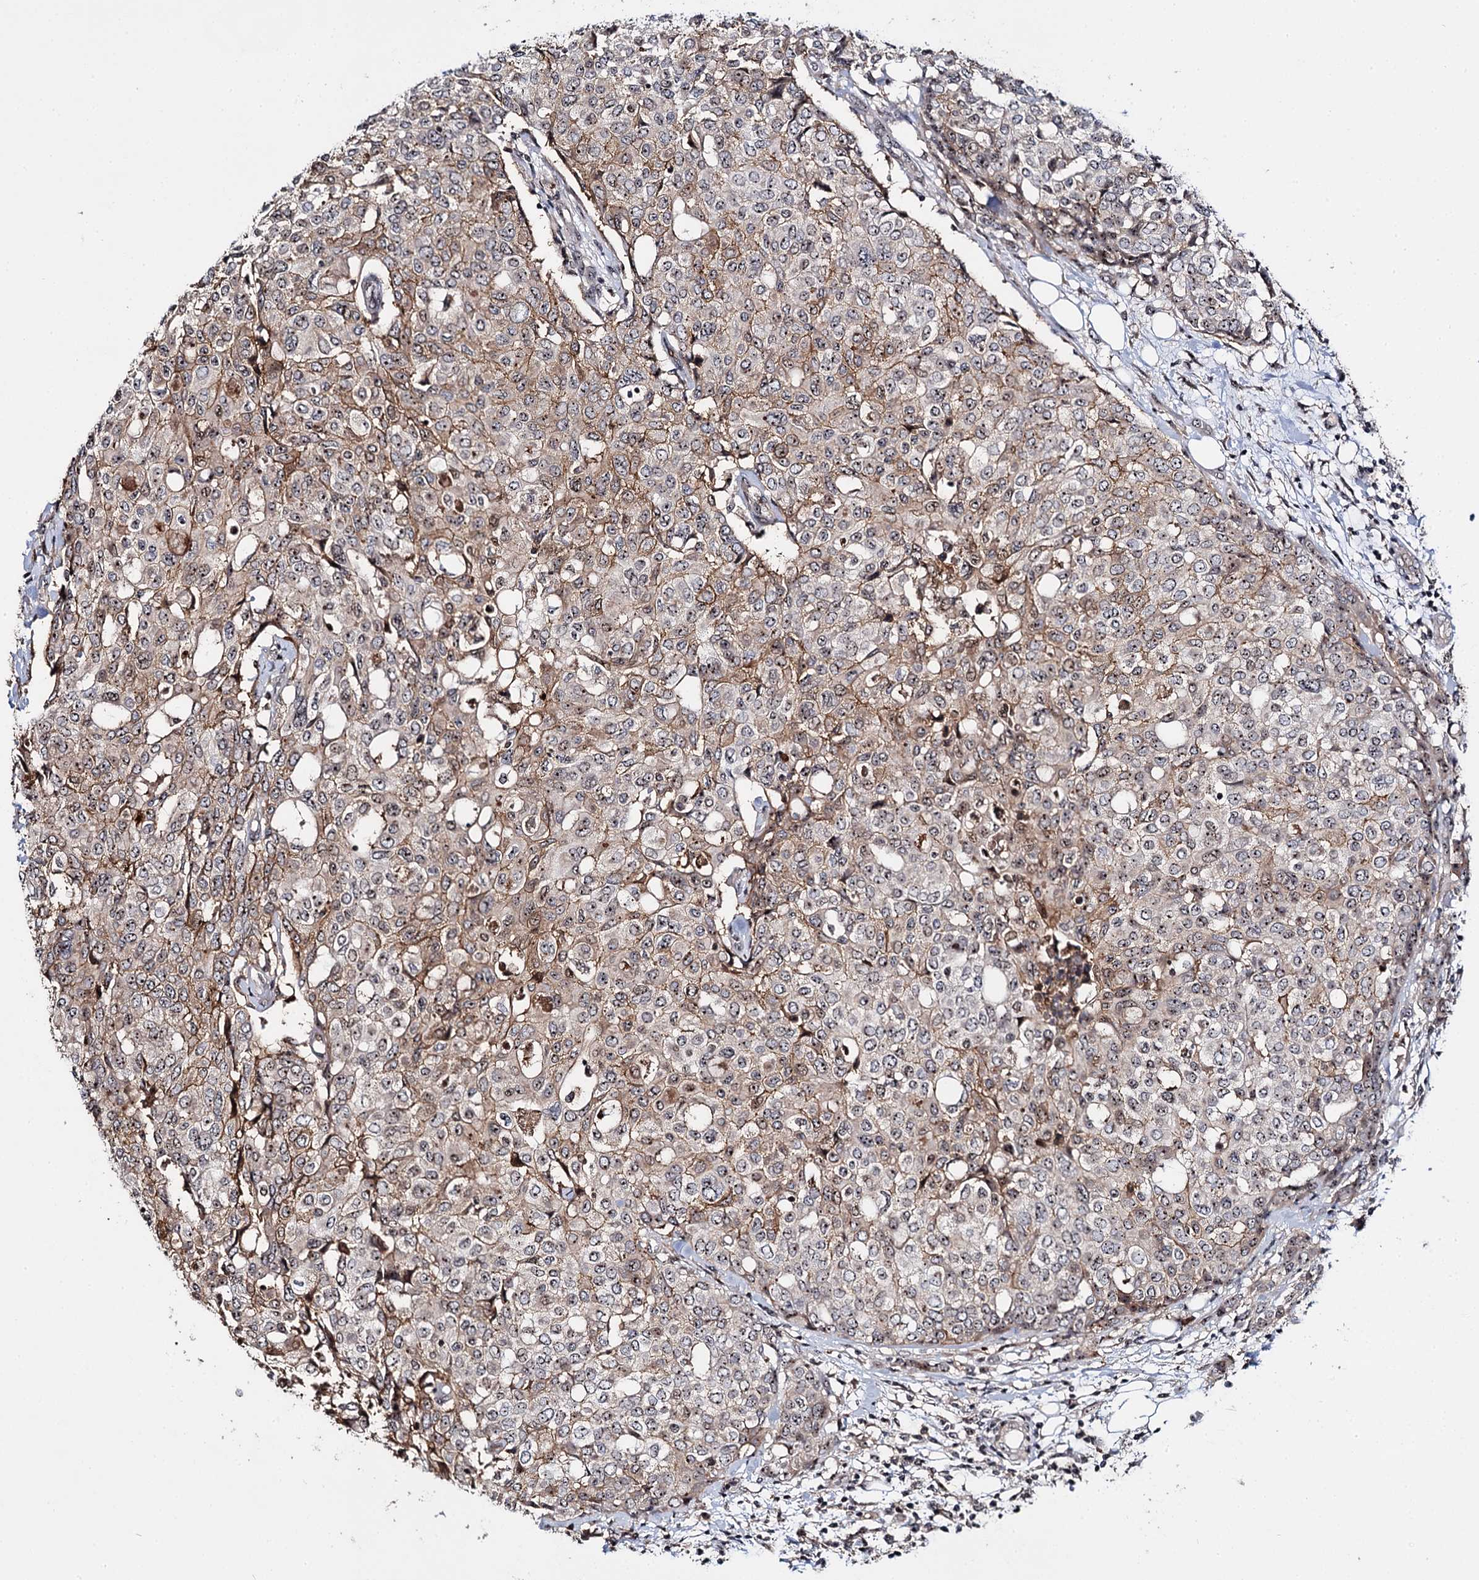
{"staining": {"intensity": "moderate", "quantity": "25%-75%", "location": "cytoplasmic/membranous,nuclear"}, "tissue": "breast cancer", "cell_type": "Tumor cells", "image_type": "cancer", "snomed": [{"axis": "morphology", "description": "Lobular carcinoma"}, {"axis": "topography", "description": "Breast"}], "caption": "Breast lobular carcinoma stained for a protein (brown) shows moderate cytoplasmic/membranous and nuclear positive staining in approximately 25%-75% of tumor cells.", "gene": "SUPT20H", "patient": {"sex": "female", "age": 51}}